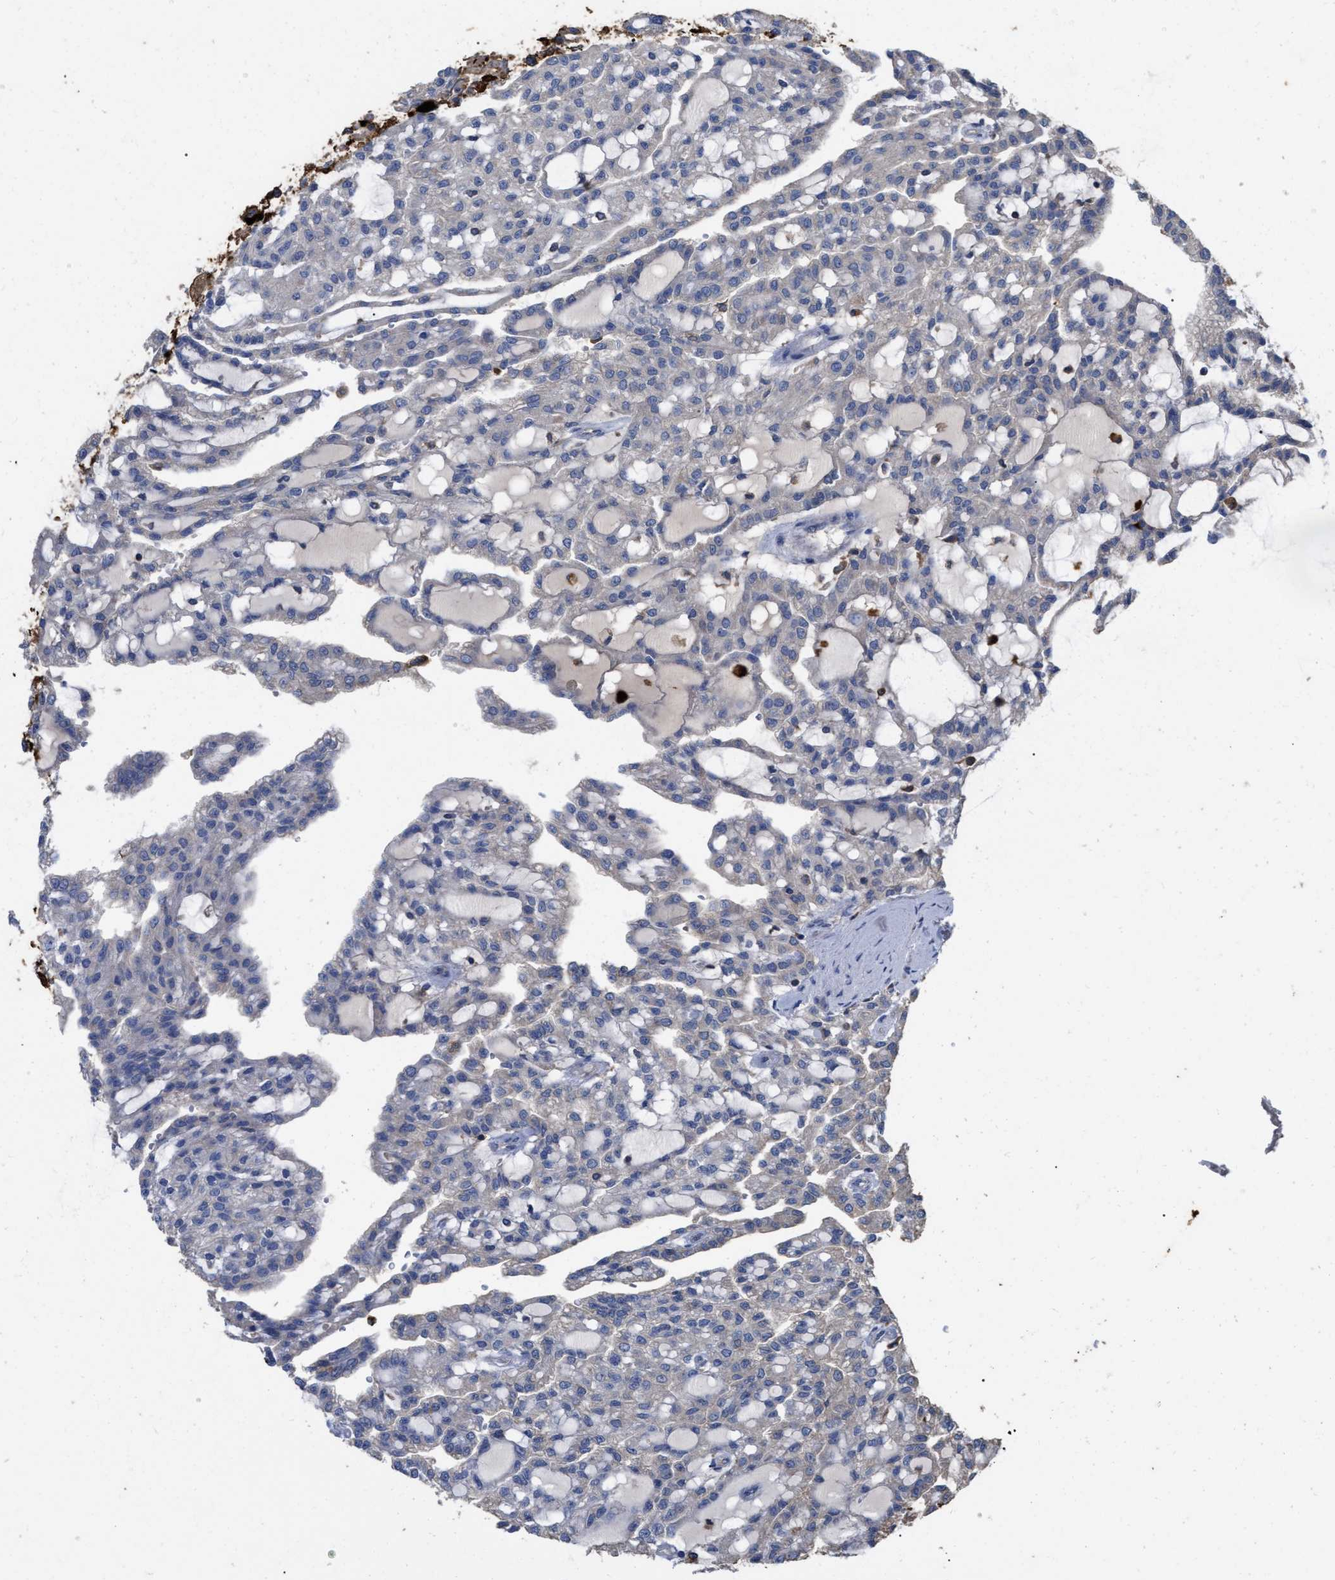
{"staining": {"intensity": "negative", "quantity": "none", "location": "none"}, "tissue": "renal cancer", "cell_type": "Tumor cells", "image_type": "cancer", "snomed": [{"axis": "morphology", "description": "Adenocarcinoma, NOS"}, {"axis": "topography", "description": "Kidney"}], "caption": "IHC micrograph of renal adenocarcinoma stained for a protein (brown), which reveals no positivity in tumor cells.", "gene": "GPR179", "patient": {"sex": "male", "age": 63}}